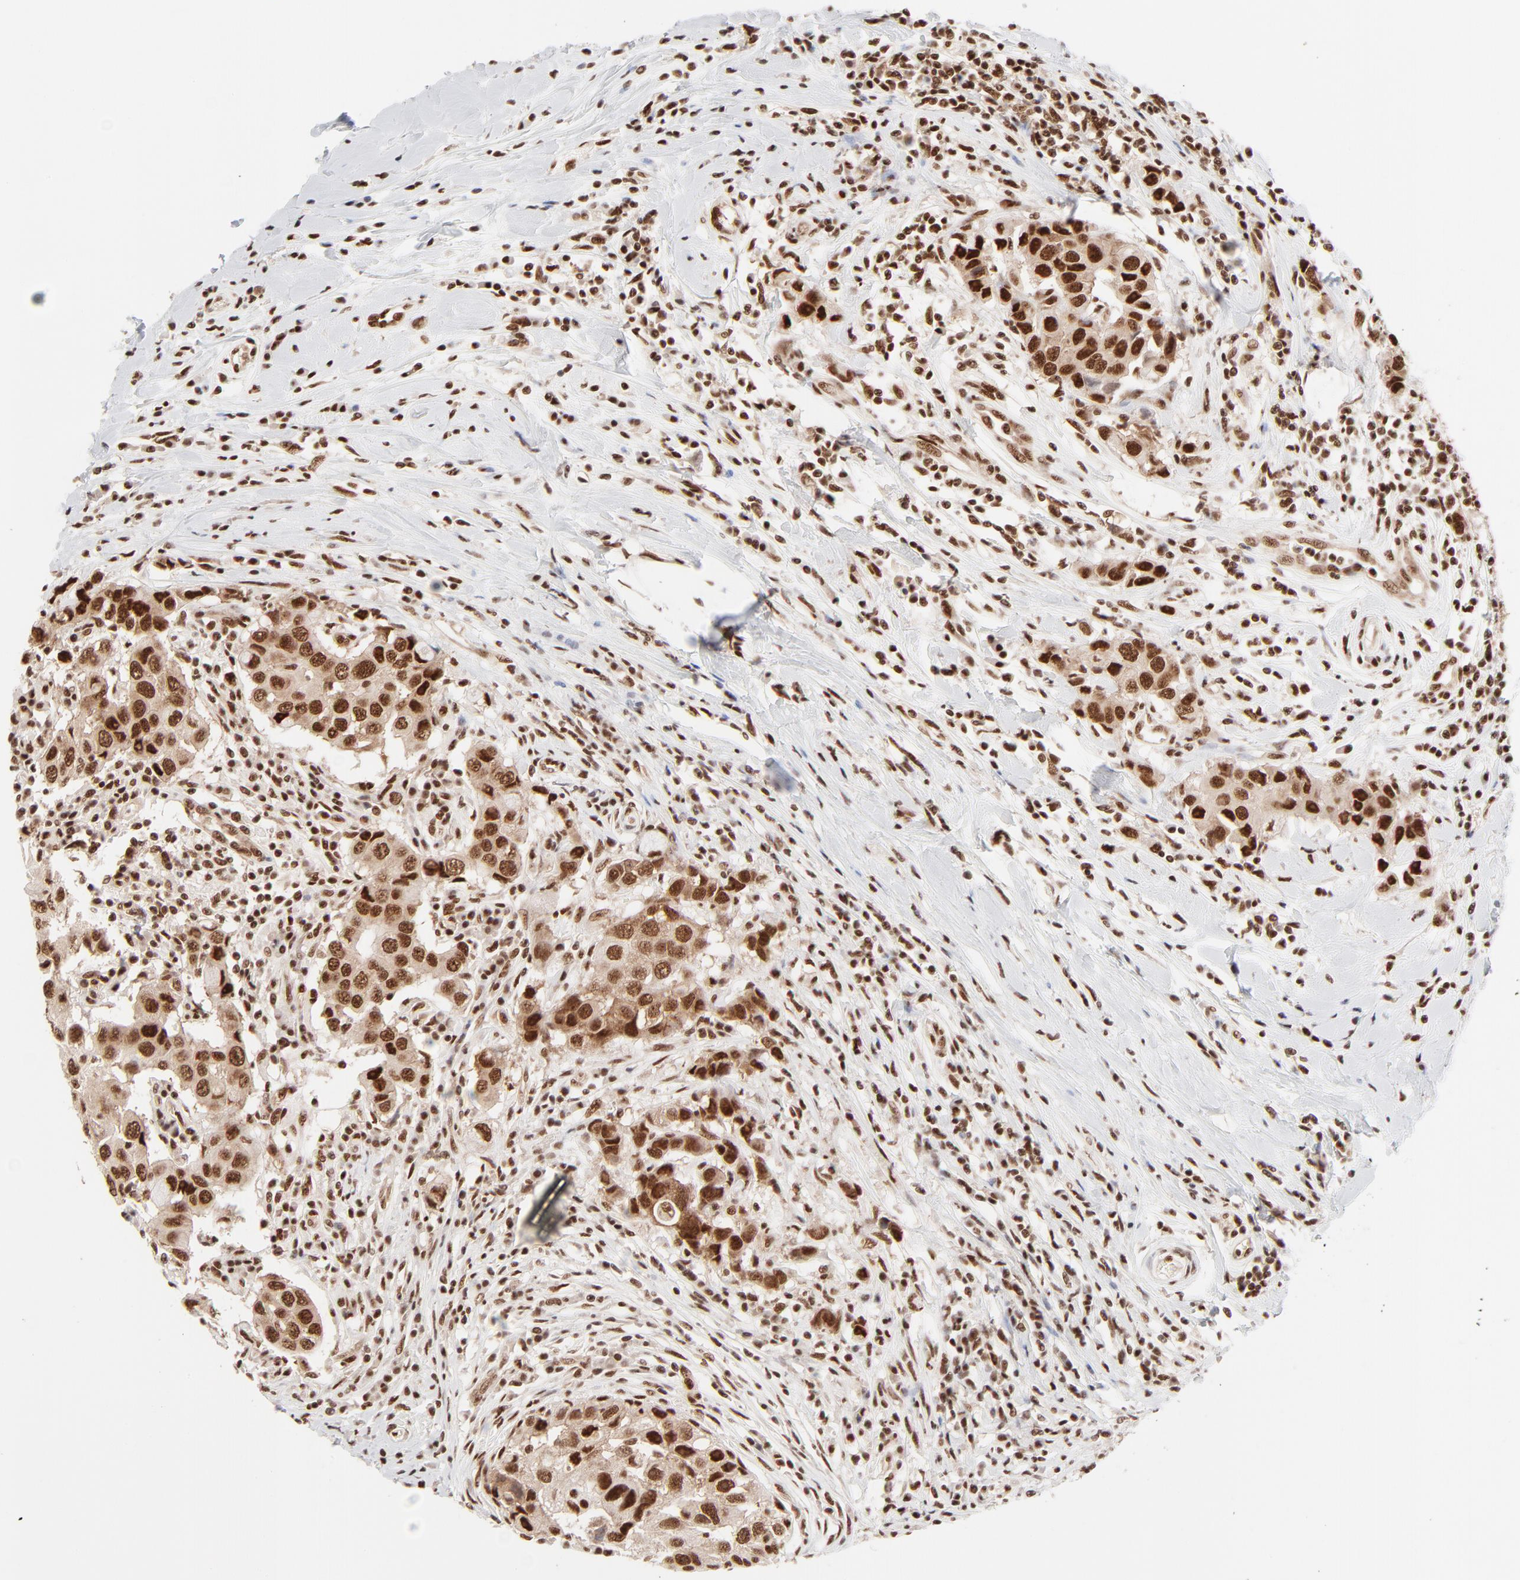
{"staining": {"intensity": "strong", "quantity": ">75%", "location": "nuclear"}, "tissue": "breast cancer", "cell_type": "Tumor cells", "image_type": "cancer", "snomed": [{"axis": "morphology", "description": "Duct carcinoma"}, {"axis": "topography", "description": "Breast"}], "caption": "DAB immunohistochemical staining of invasive ductal carcinoma (breast) exhibits strong nuclear protein staining in approximately >75% of tumor cells.", "gene": "TARDBP", "patient": {"sex": "female", "age": 27}}